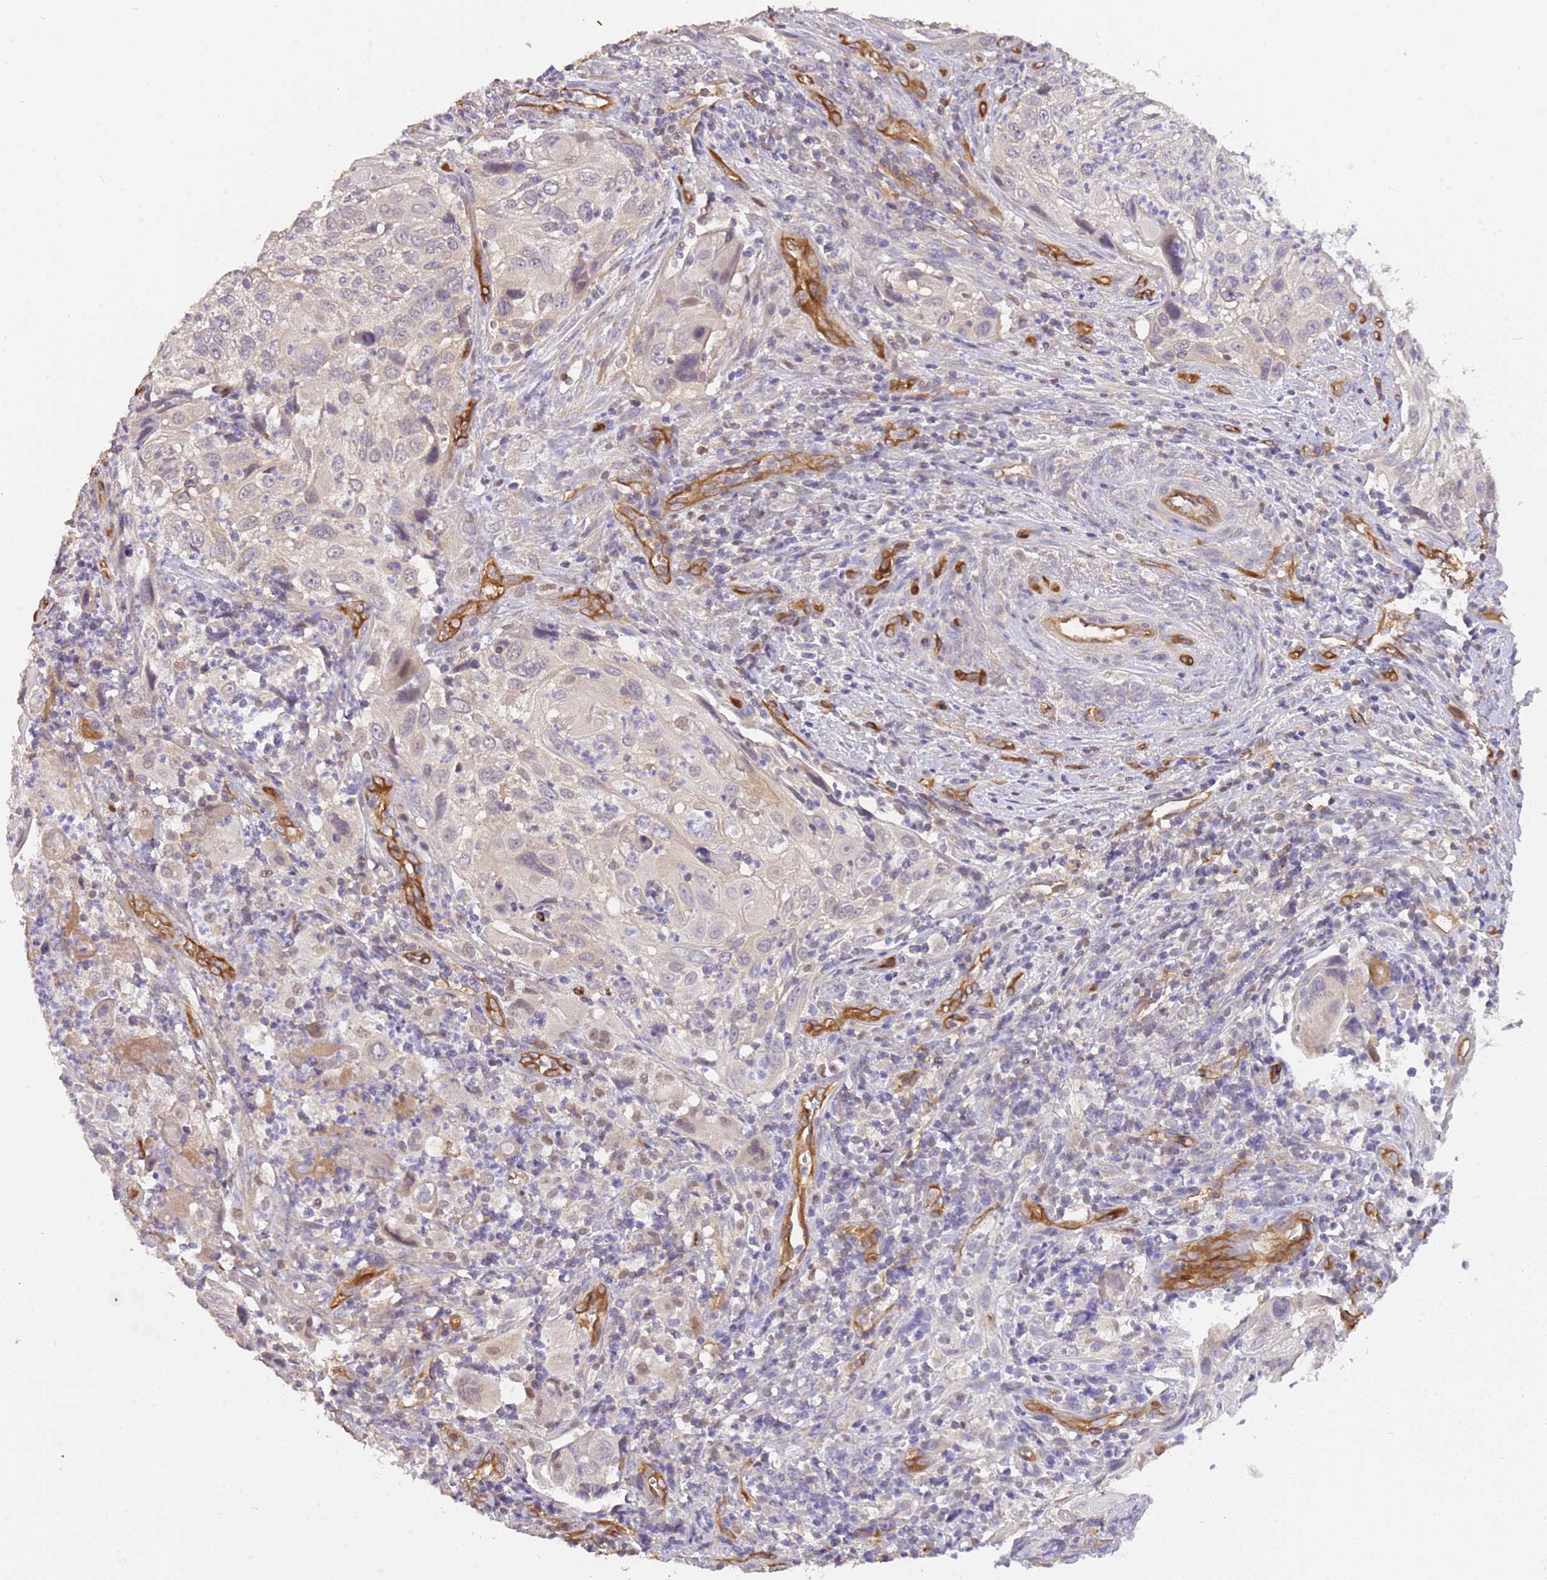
{"staining": {"intensity": "negative", "quantity": "none", "location": "none"}, "tissue": "cervical cancer", "cell_type": "Tumor cells", "image_type": "cancer", "snomed": [{"axis": "morphology", "description": "Squamous cell carcinoma, NOS"}, {"axis": "topography", "description": "Cervix"}], "caption": "High magnification brightfield microscopy of cervical cancer stained with DAB (brown) and counterstained with hematoxylin (blue): tumor cells show no significant positivity.", "gene": "DOCK9", "patient": {"sex": "female", "age": 70}}